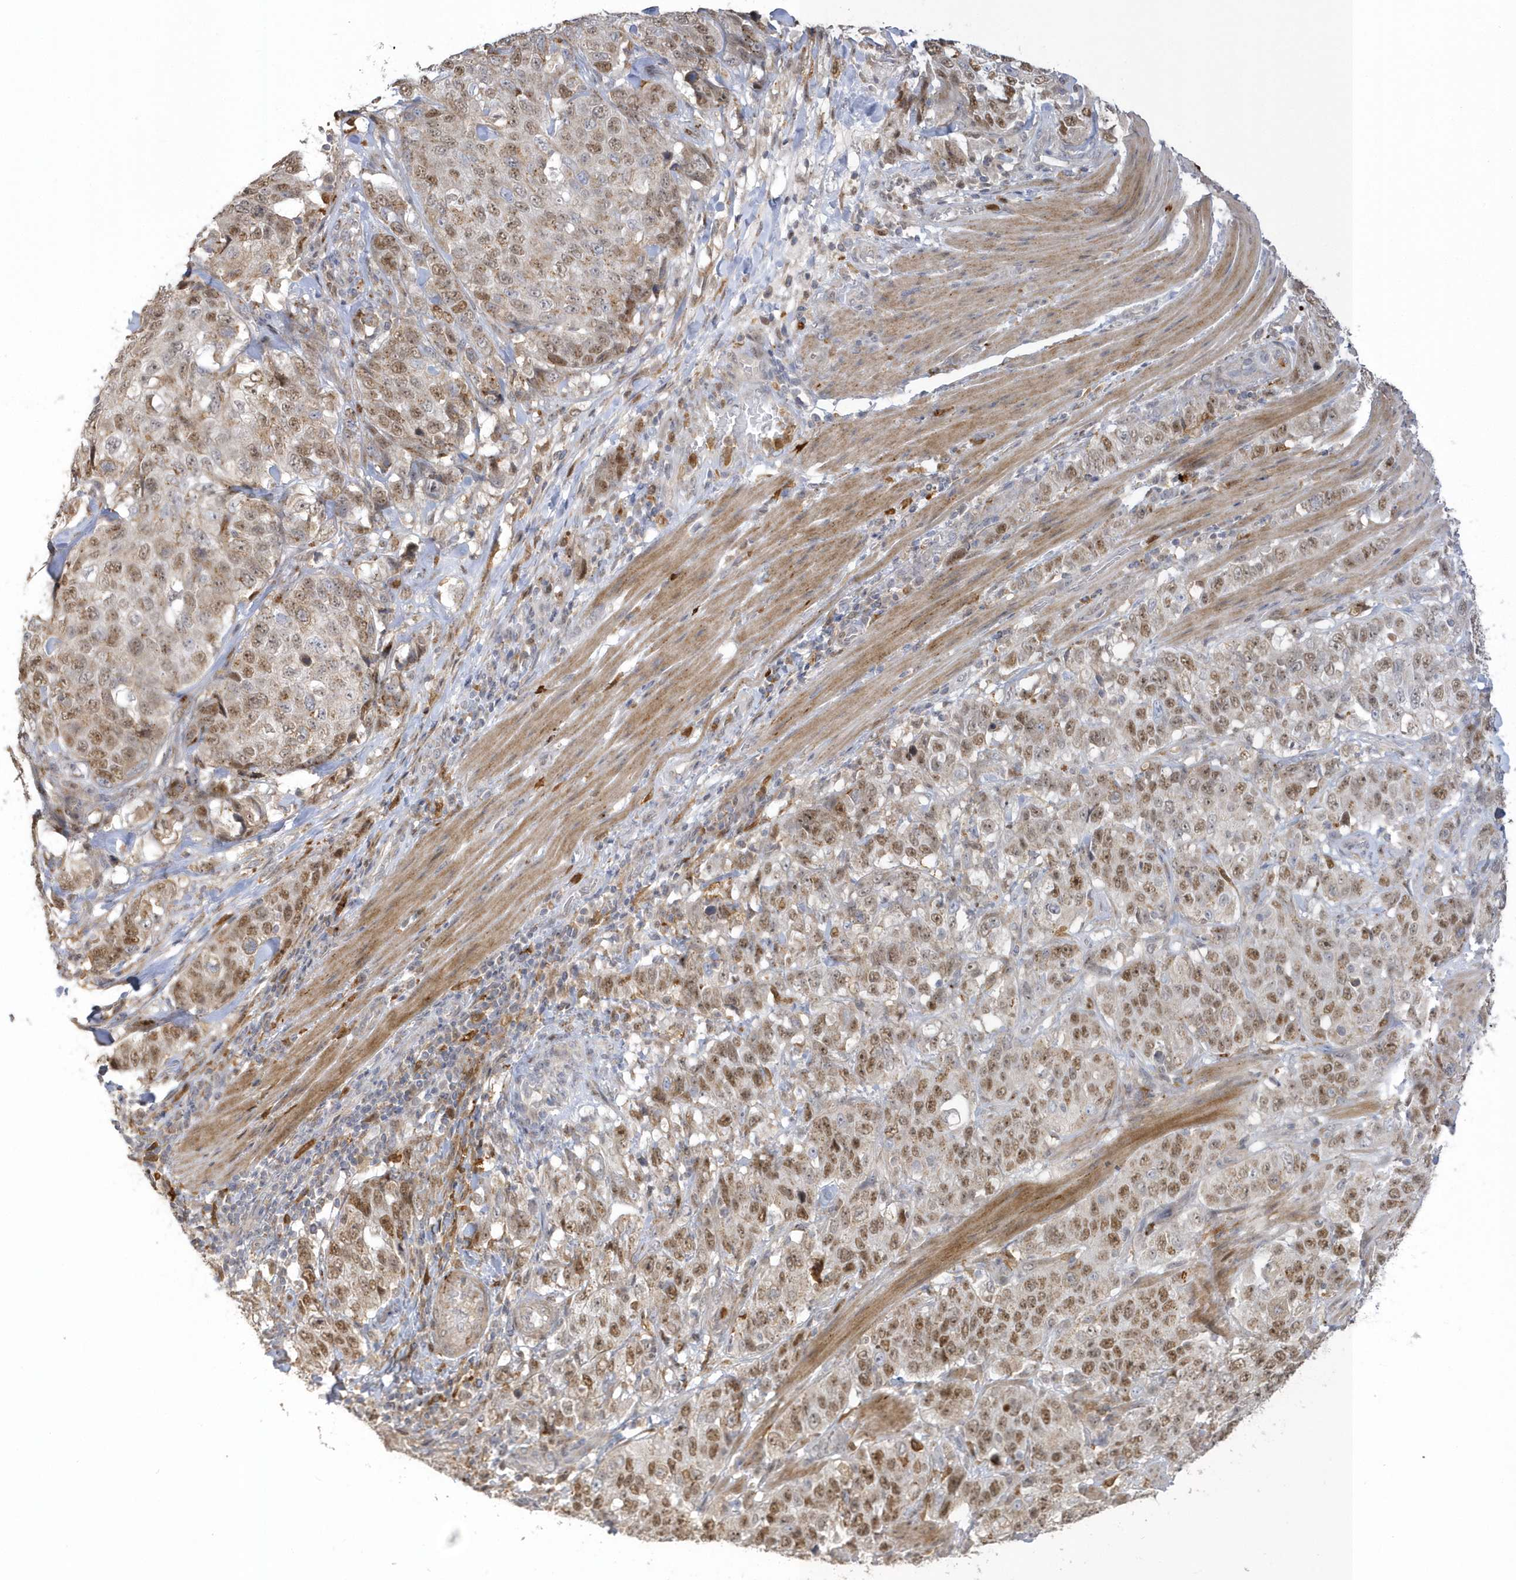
{"staining": {"intensity": "moderate", "quantity": ">75%", "location": "nuclear"}, "tissue": "stomach cancer", "cell_type": "Tumor cells", "image_type": "cancer", "snomed": [{"axis": "morphology", "description": "Adenocarcinoma, NOS"}, {"axis": "topography", "description": "Stomach"}], "caption": "Human stomach cancer (adenocarcinoma) stained with a brown dye reveals moderate nuclear positive staining in approximately >75% of tumor cells.", "gene": "NAF1", "patient": {"sex": "male", "age": 48}}